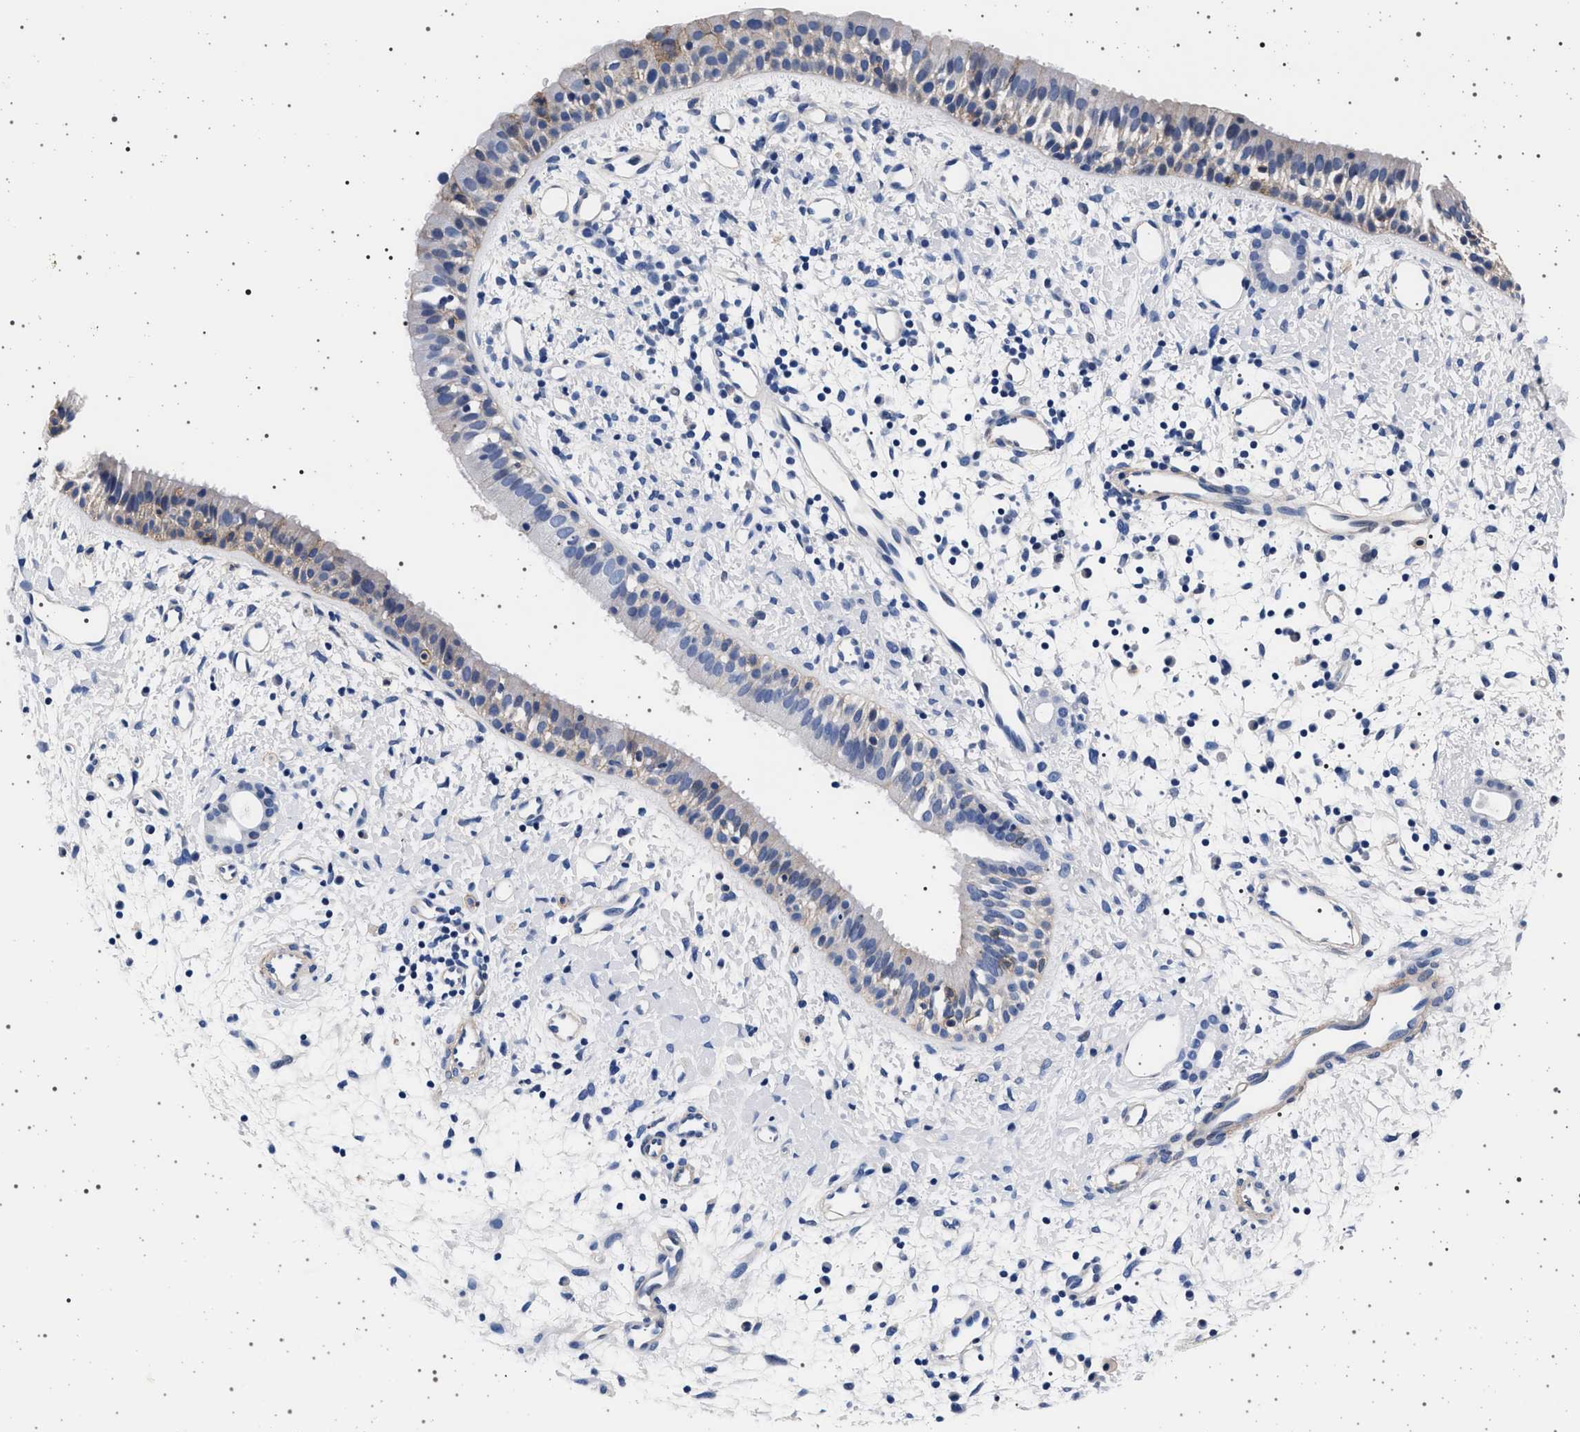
{"staining": {"intensity": "negative", "quantity": "none", "location": "none"}, "tissue": "nasopharynx", "cell_type": "Respiratory epithelial cells", "image_type": "normal", "snomed": [{"axis": "morphology", "description": "Normal tissue, NOS"}, {"axis": "topography", "description": "Nasopharynx"}], "caption": "DAB (3,3'-diaminobenzidine) immunohistochemical staining of unremarkable human nasopharynx displays no significant staining in respiratory epithelial cells. (DAB (3,3'-diaminobenzidine) IHC with hematoxylin counter stain).", "gene": "SLC9A1", "patient": {"sex": "male", "age": 22}}